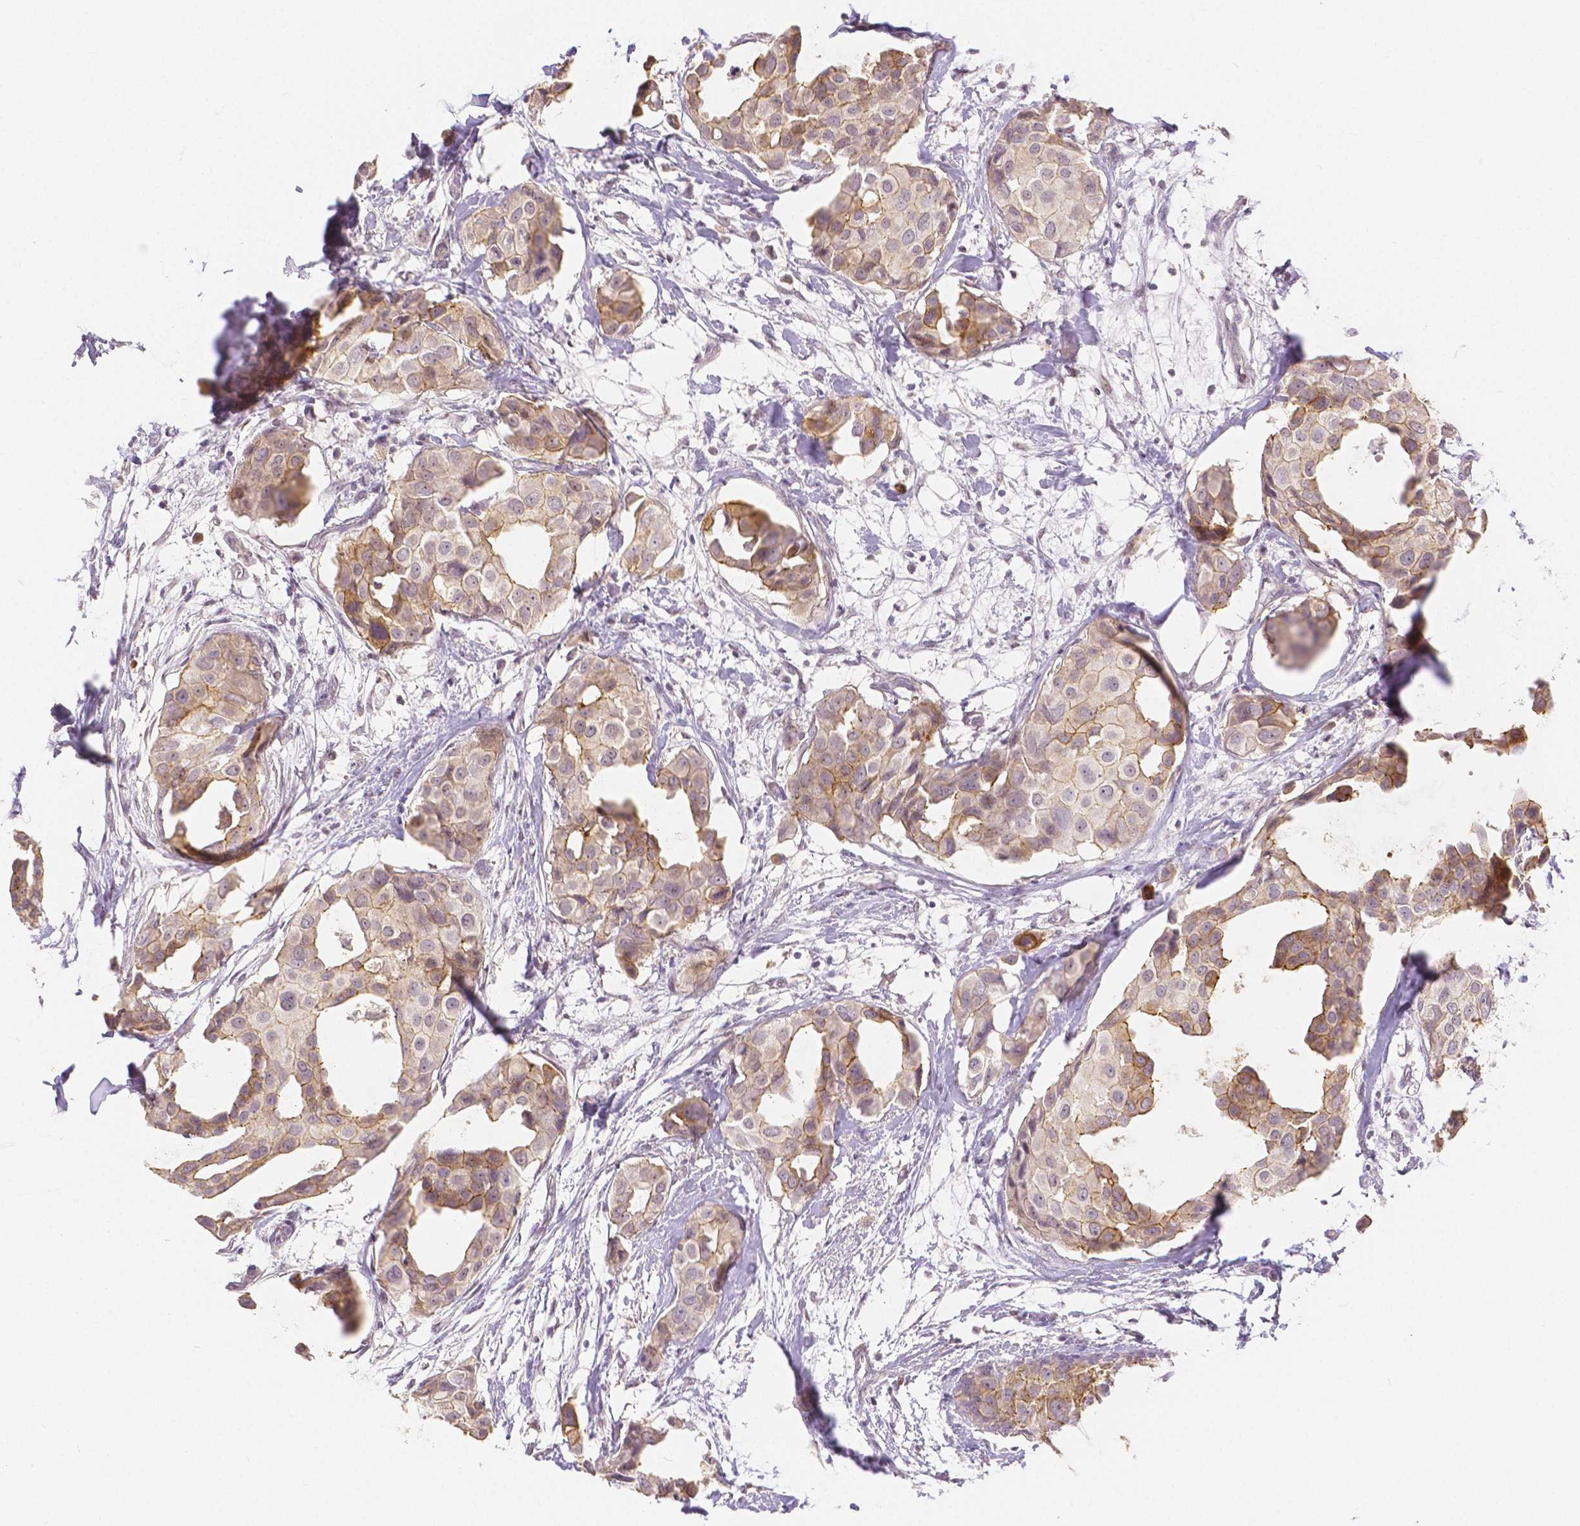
{"staining": {"intensity": "weak", "quantity": "25%-75%", "location": "cytoplasmic/membranous"}, "tissue": "breast cancer", "cell_type": "Tumor cells", "image_type": "cancer", "snomed": [{"axis": "morphology", "description": "Duct carcinoma"}, {"axis": "topography", "description": "Breast"}], "caption": "Immunohistochemistry staining of intraductal carcinoma (breast), which exhibits low levels of weak cytoplasmic/membranous staining in approximately 25%-75% of tumor cells indicating weak cytoplasmic/membranous protein staining. The staining was performed using DAB (brown) for protein detection and nuclei were counterstained in hematoxylin (blue).", "gene": "OCLN", "patient": {"sex": "female", "age": 38}}